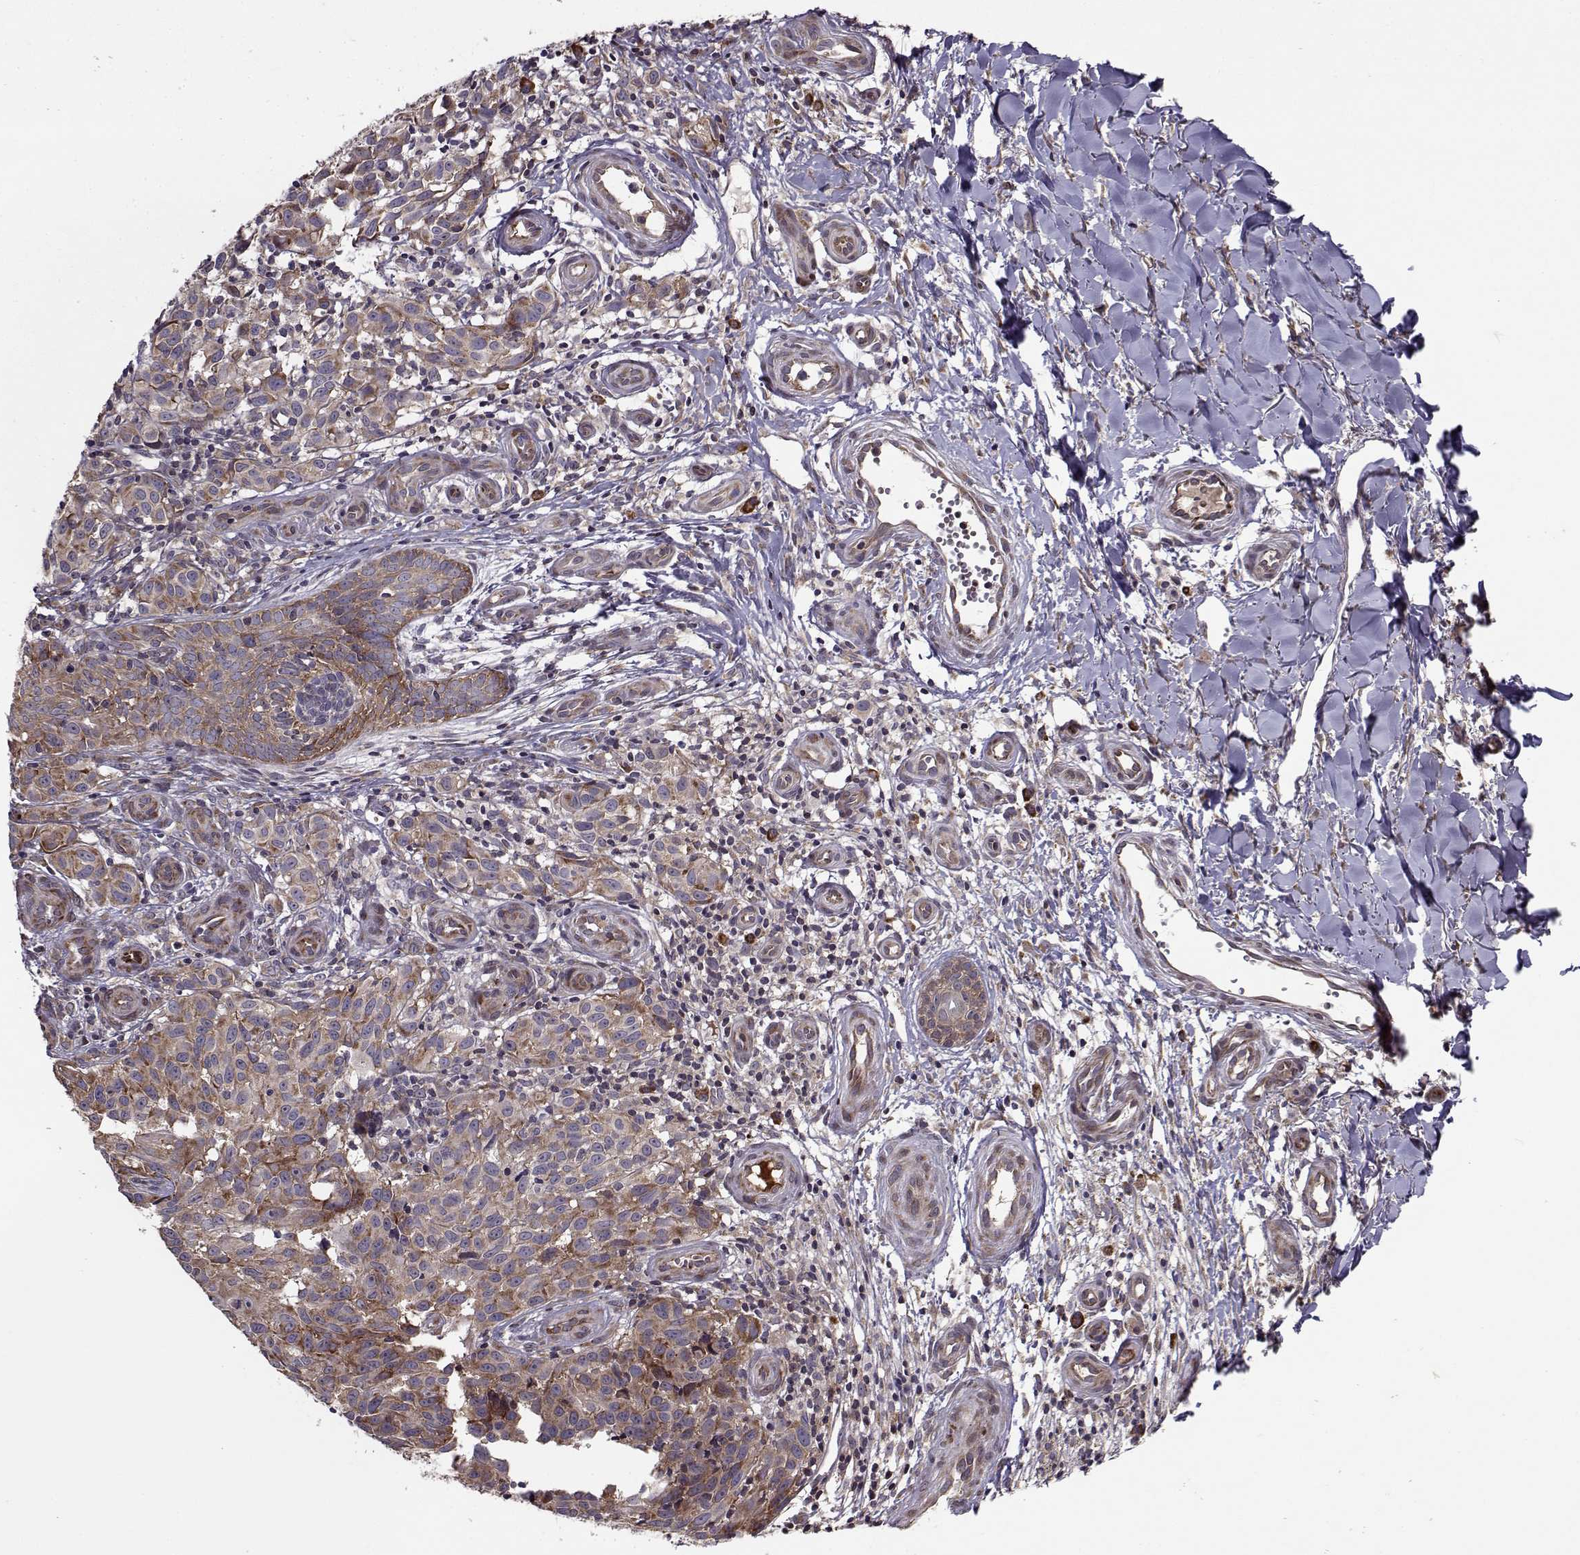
{"staining": {"intensity": "moderate", "quantity": ">75%", "location": "cytoplasmic/membranous"}, "tissue": "melanoma", "cell_type": "Tumor cells", "image_type": "cancer", "snomed": [{"axis": "morphology", "description": "Malignant melanoma, NOS"}, {"axis": "topography", "description": "Skin"}], "caption": "Protein expression by immunohistochemistry shows moderate cytoplasmic/membranous expression in about >75% of tumor cells in malignant melanoma.", "gene": "RPL31", "patient": {"sex": "female", "age": 53}}